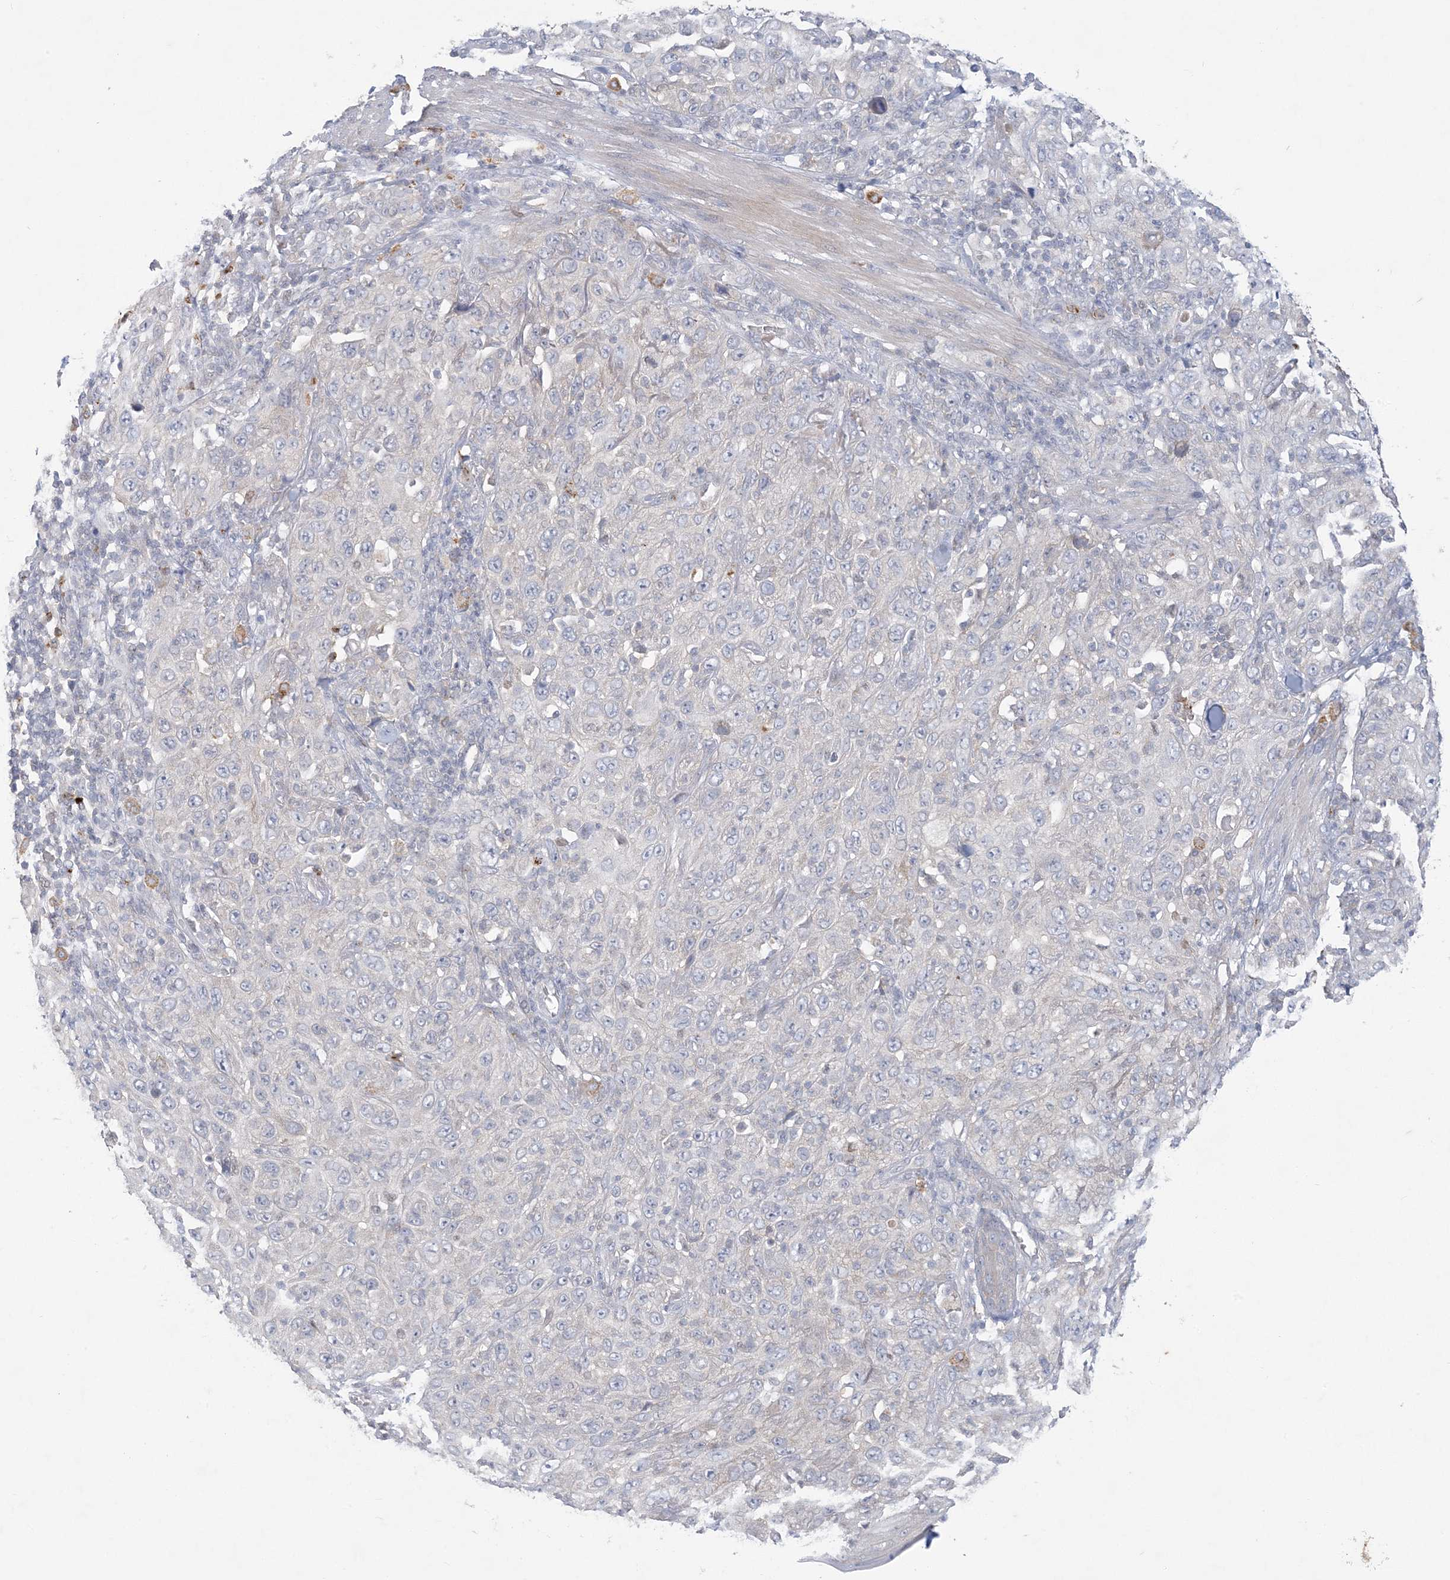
{"staining": {"intensity": "negative", "quantity": "none", "location": "none"}, "tissue": "skin cancer", "cell_type": "Tumor cells", "image_type": "cancer", "snomed": [{"axis": "morphology", "description": "Squamous cell carcinoma, NOS"}, {"axis": "topography", "description": "Skin"}], "caption": "Tumor cells are negative for protein expression in human skin squamous cell carcinoma.", "gene": "KIF3A", "patient": {"sex": "female", "age": 88}}